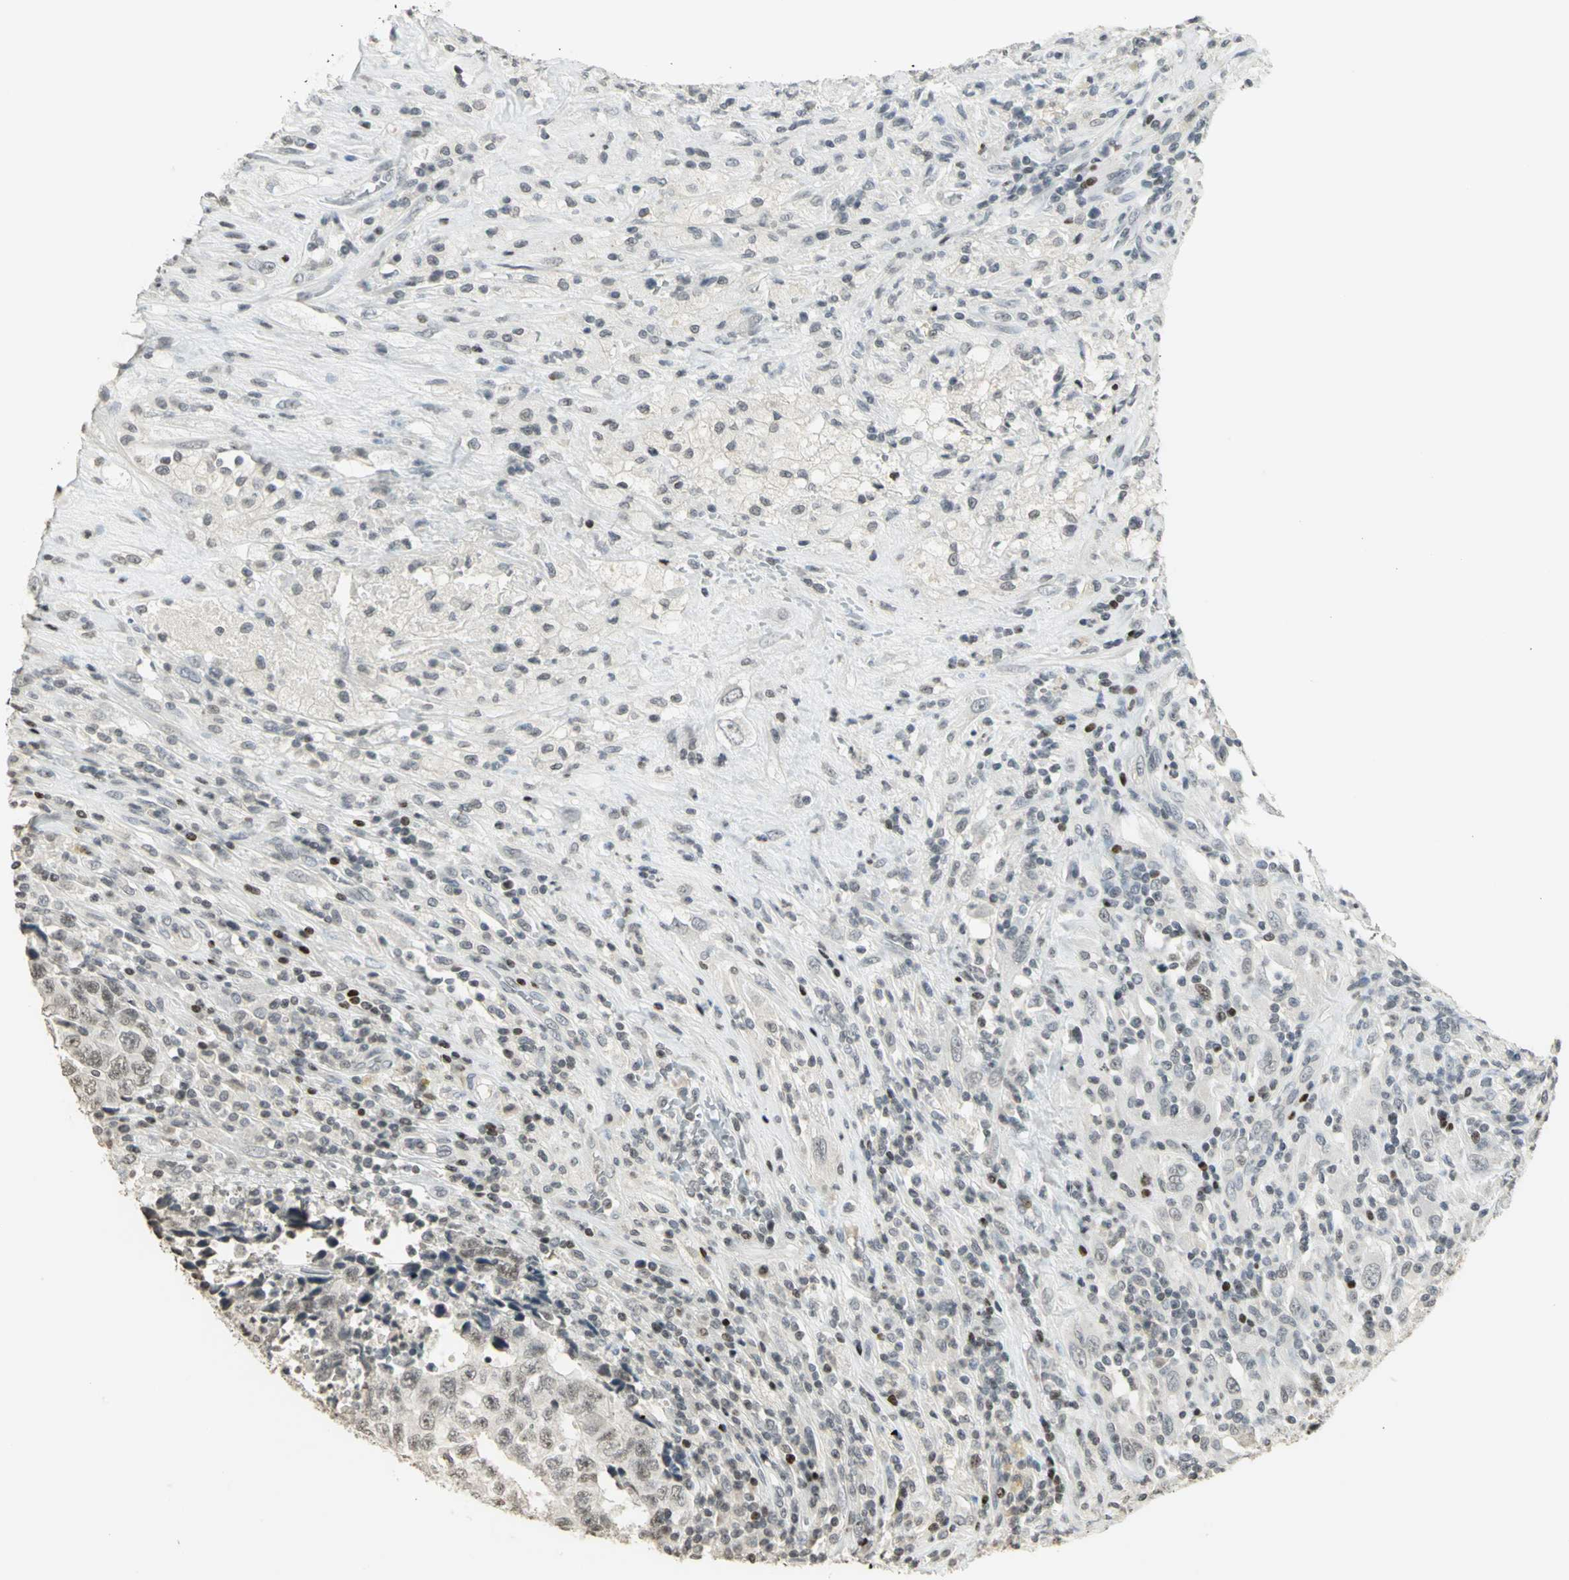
{"staining": {"intensity": "weak", "quantity": "25%-75%", "location": "nuclear"}, "tissue": "testis cancer", "cell_type": "Tumor cells", "image_type": "cancer", "snomed": [{"axis": "morphology", "description": "Necrosis, NOS"}, {"axis": "morphology", "description": "Carcinoma, Embryonal, NOS"}, {"axis": "topography", "description": "Testis"}], "caption": "A photomicrograph of human testis cancer stained for a protein shows weak nuclear brown staining in tumor cells.", "gene": "KDM1A", "patient": {"sex": "male", "age": 19}}